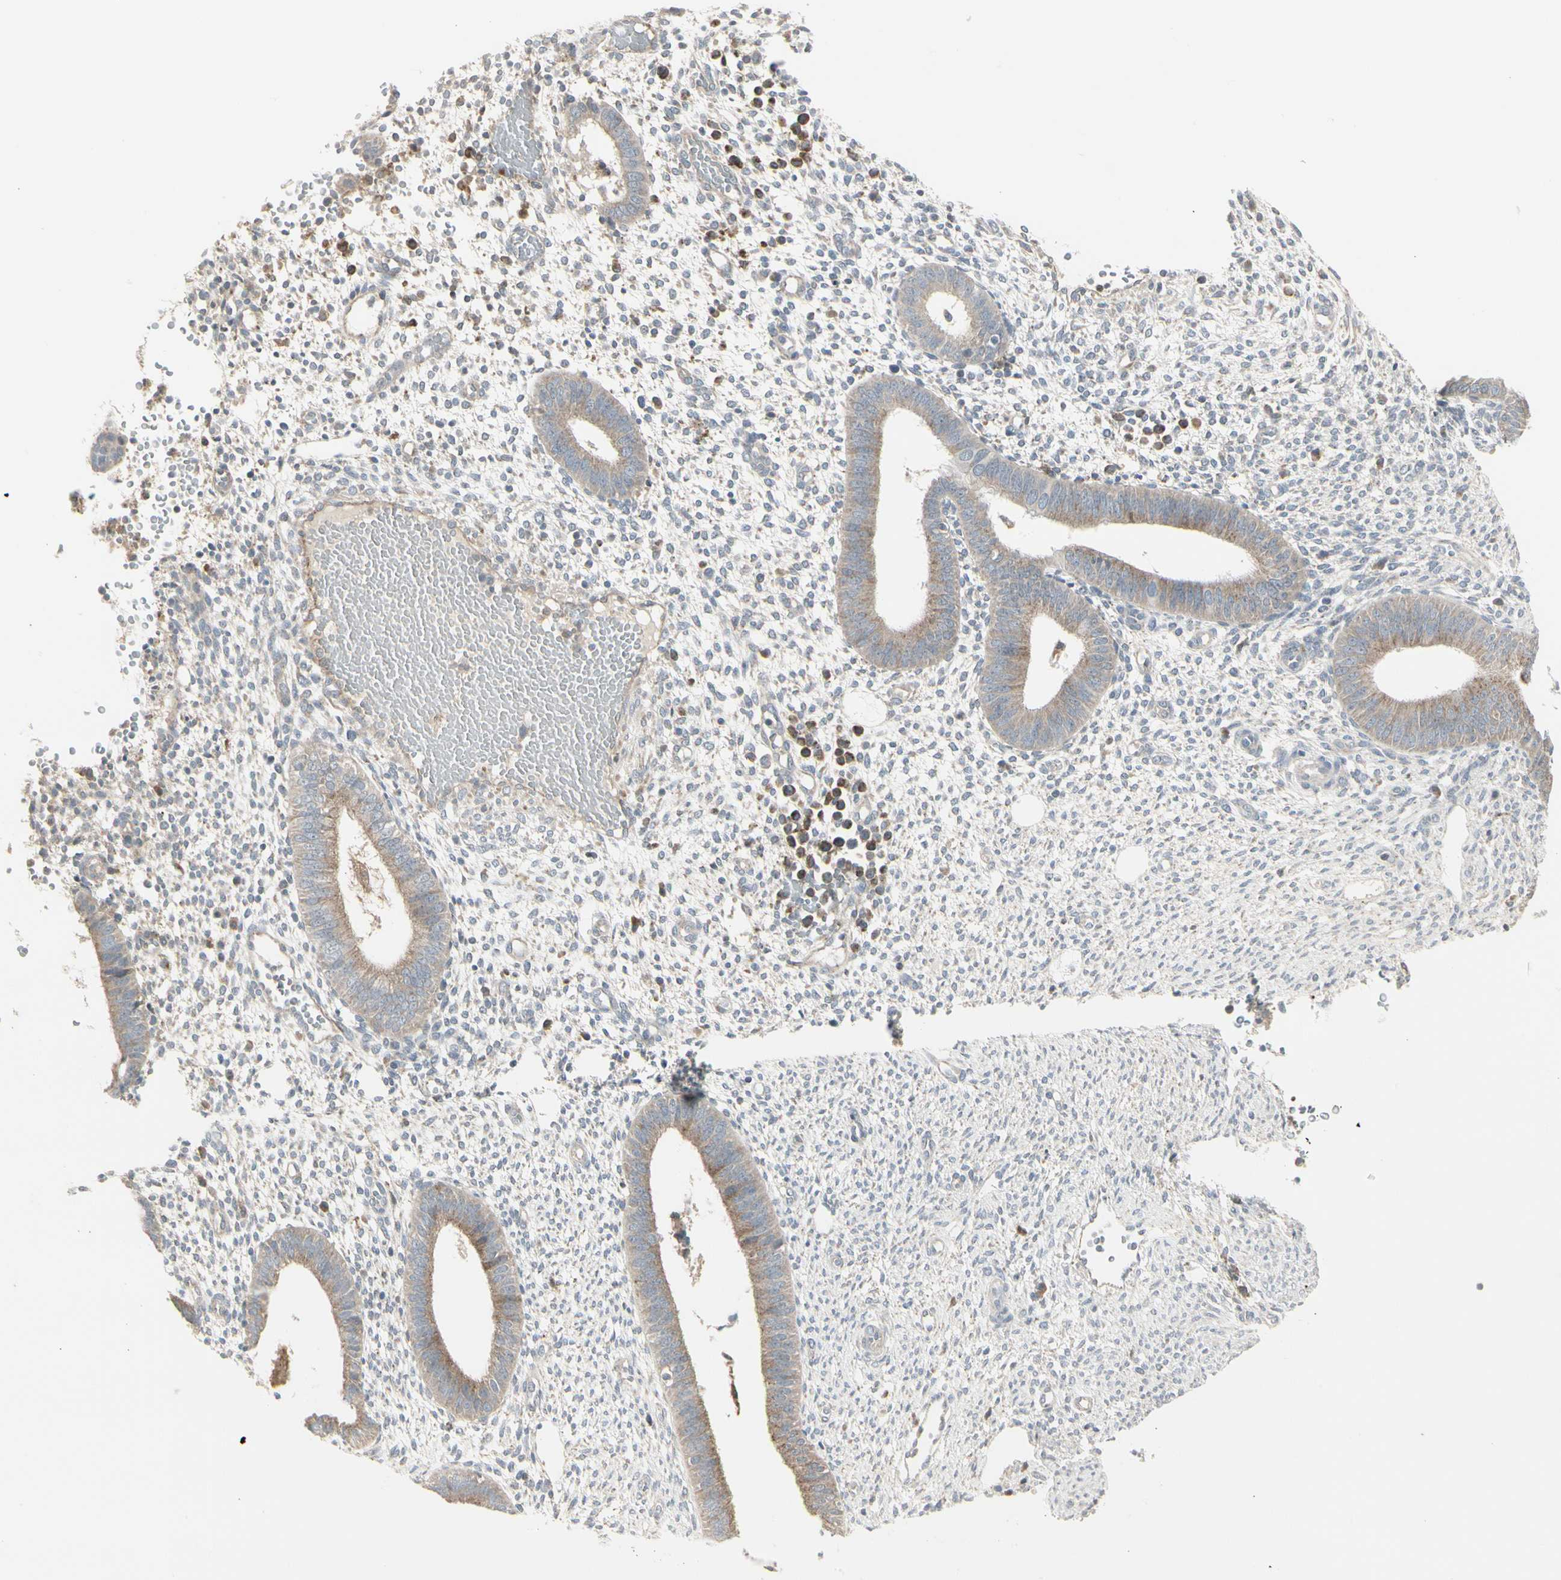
{"staining": {"intensity": "negative", "quantity": "none", "location": "none"}, "tissue": "endometrium", "cell_type": "Cells in endometrial stroma", "image_type": "normal", "snomed": [{"axis": "morphology", "description": "Normal tissue, NOS"}, {"axis": "topography", "description": "Endometrium"}], "caption": "Human endometrium stained for a protein using IHC displays no expression in cells in endometrial stroma.", "gene": "GRN", "patient": {"sex": "female", "age": 35}}